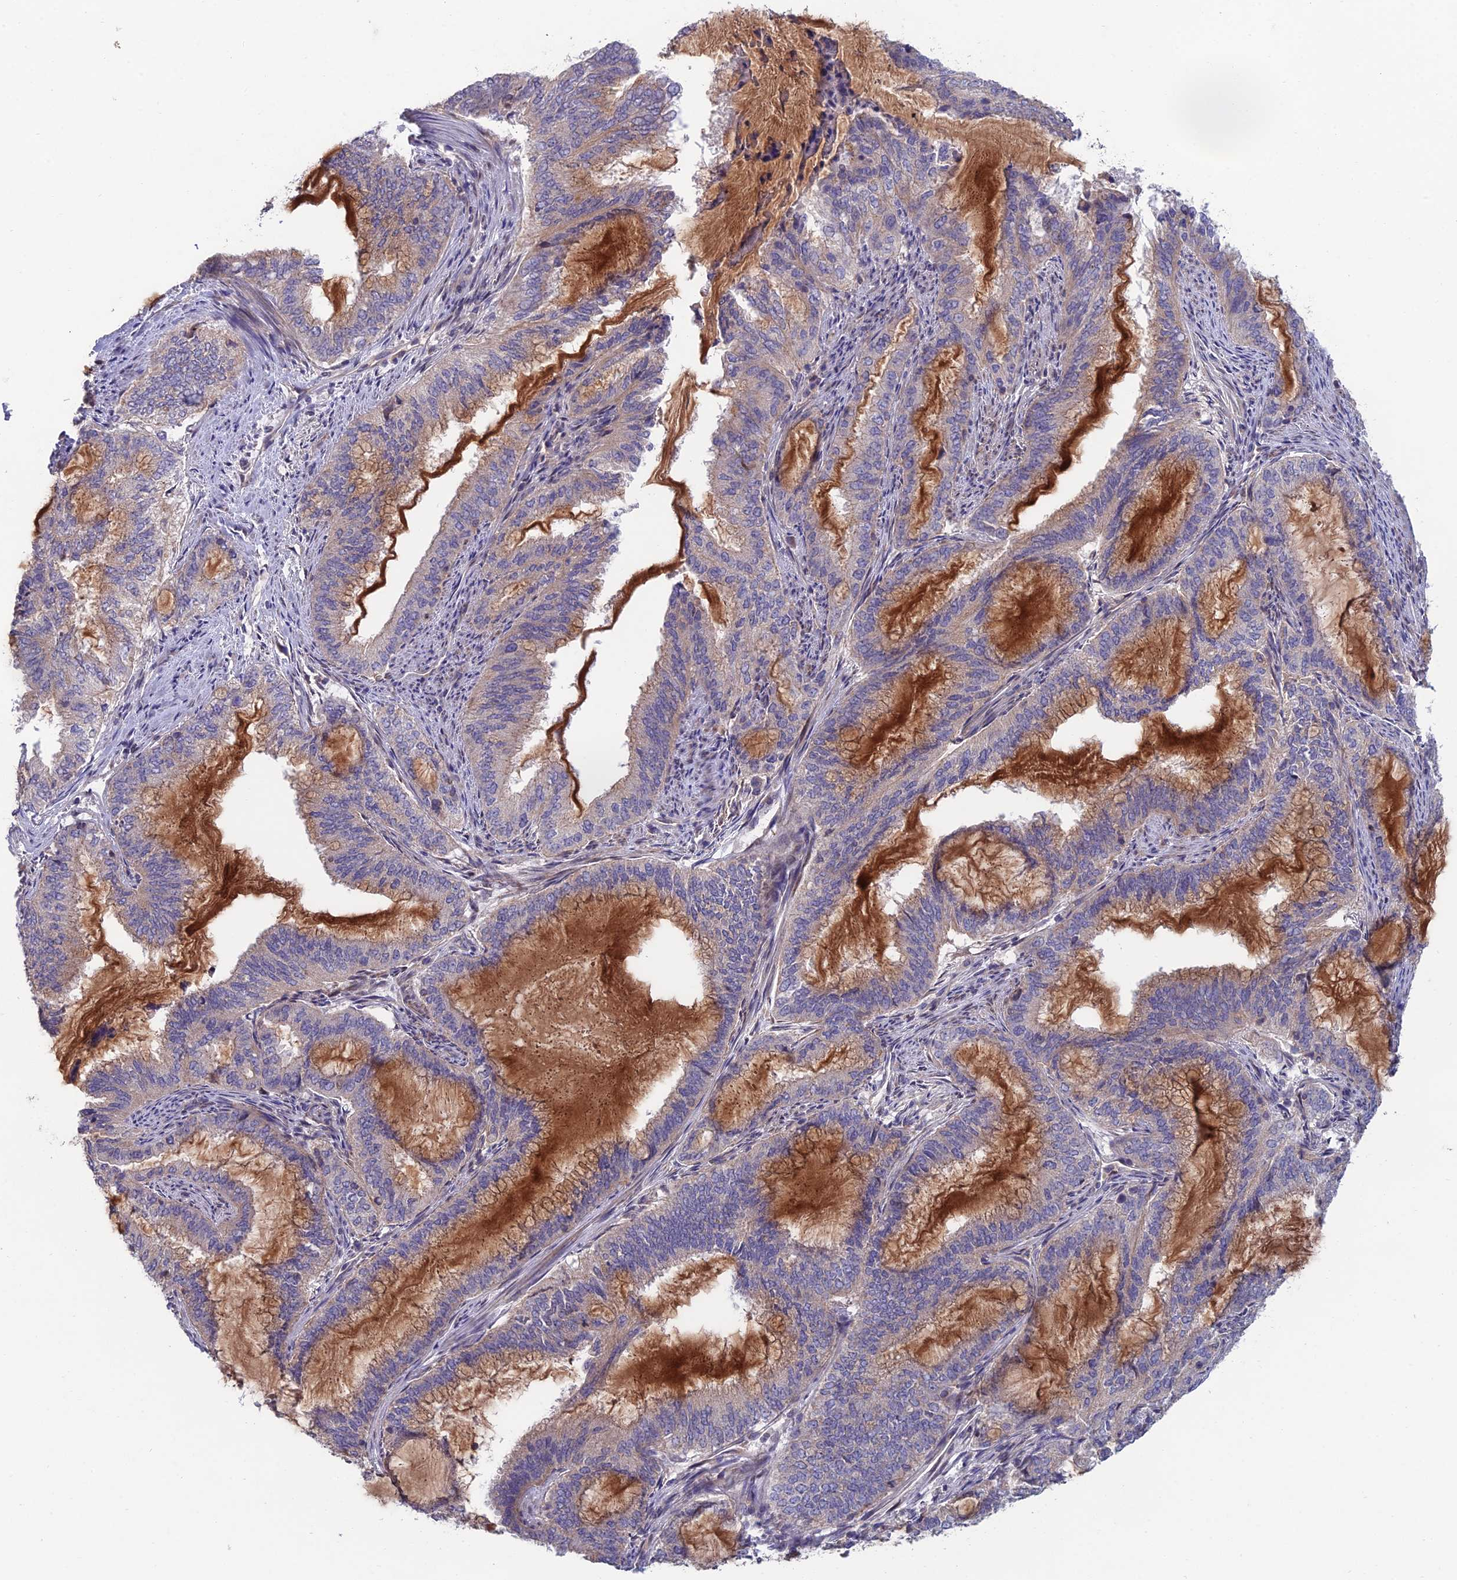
{"staining": {"intensity": "weak", "quantity": "<25%", "location": "cytoplasmic/membranous"}, "tissue": "endometrial cancer", "cell_type": "Tumor cells", "image_type": "cancer", "snomed": [{"axis": "morphology", "description": "Adenocarcinoma, NOS"}, {"axis": "topography", "description": "Endometrium"}], "caption": "Tumor cells are negative for brown protein staining in endometrial cancer (adenocarcinoma).", "gene": "USP37", "patient": {"sex": "female", "age": 51}}